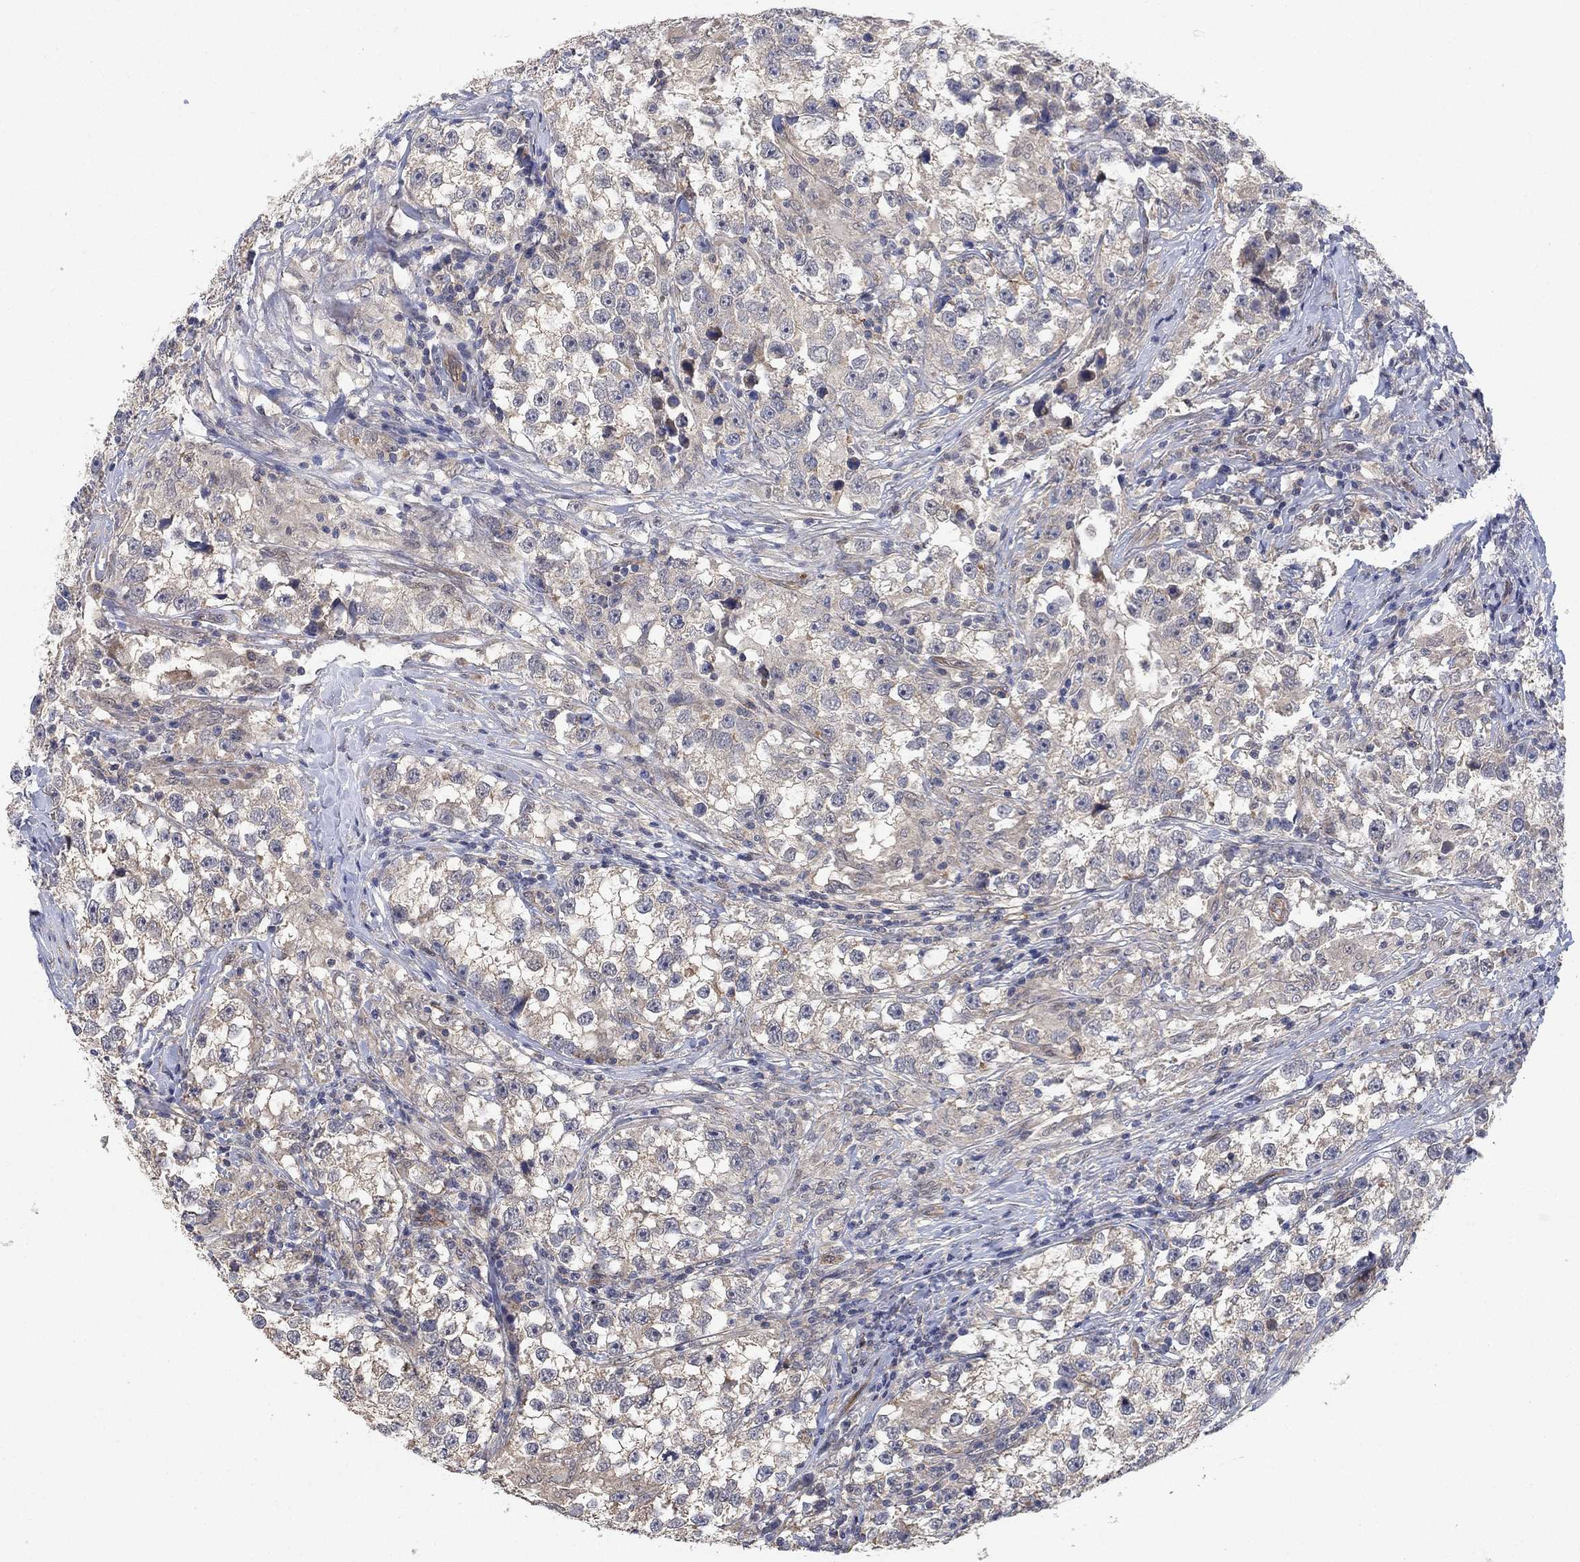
{"staining": {"intensity": "negative", "quantity": "none", "location": "none"}, "tissue": "testis cancer", "cell_type": "Tumor cells", "image_type": "cancer", "snomed": [{"axis": "morphology", "description": "Seminoma, NOS"}, {"axis": "topography", "description": "Testis"}], "caption": "Immunohistochemistry histopathology image of neoplastic tissue: human testis cancer stained with DAB (3,3'-diaminobenzidine) displays no significant protein expression in tumor cells.", "gene": "MCUR1", "patient": {"sex": "male", "age": 46}}